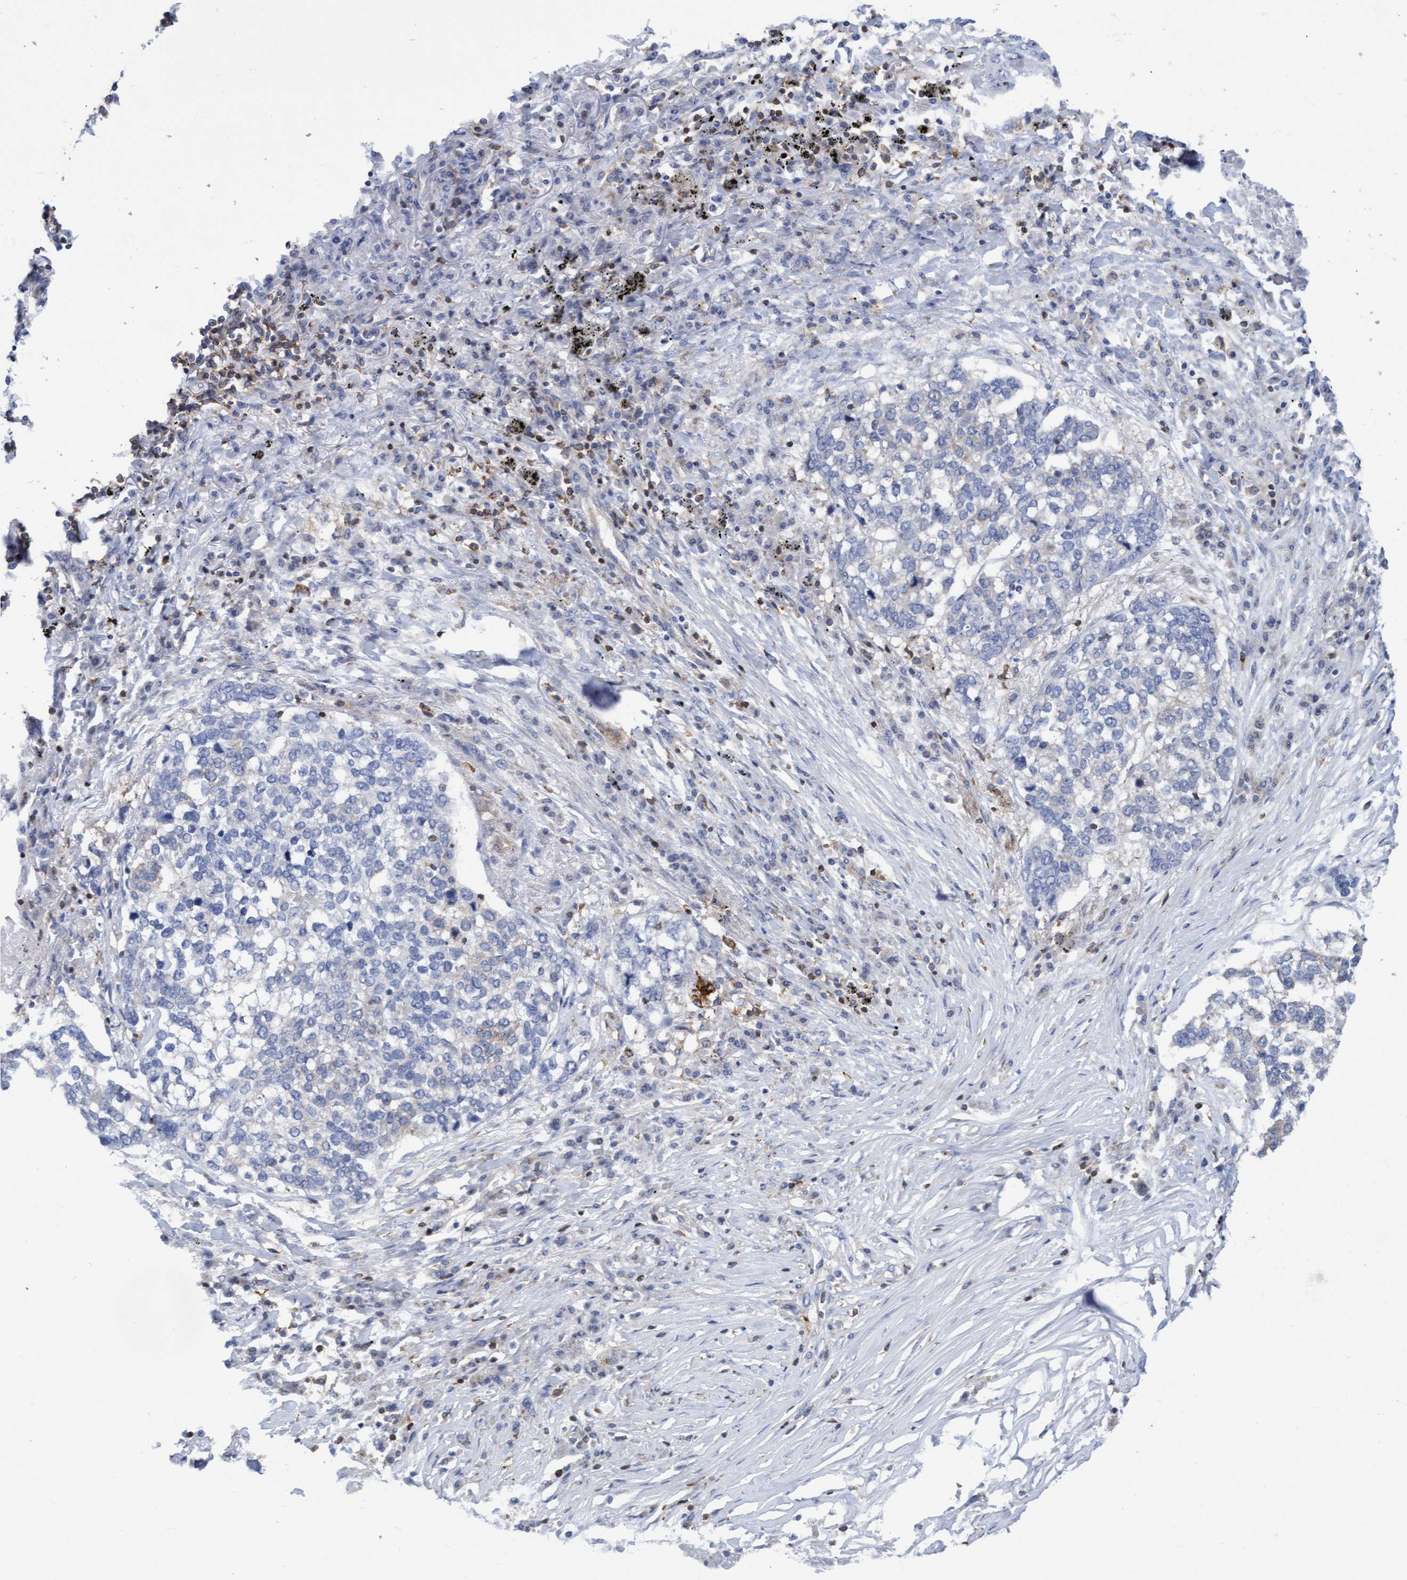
{"staining": {"intensity": "negative", "quantity": "none", "location": "none"}, "tissue": "lung cancer", "cell_type": "Tumor cells", "image_type": "cancer", "snomed": [{"axis": "morphology", "description": "Squamous cell carcinoma, NOS"}, {"axis": "topography", "description": "Lung"}], "caption": "High power microscopy micrograph of an immunohistochemistry image of lung cancer, revealing no significant positivity in tumor cells.", "gene": "FNBP1", "patient": {"sex": "female", "age": 63}}